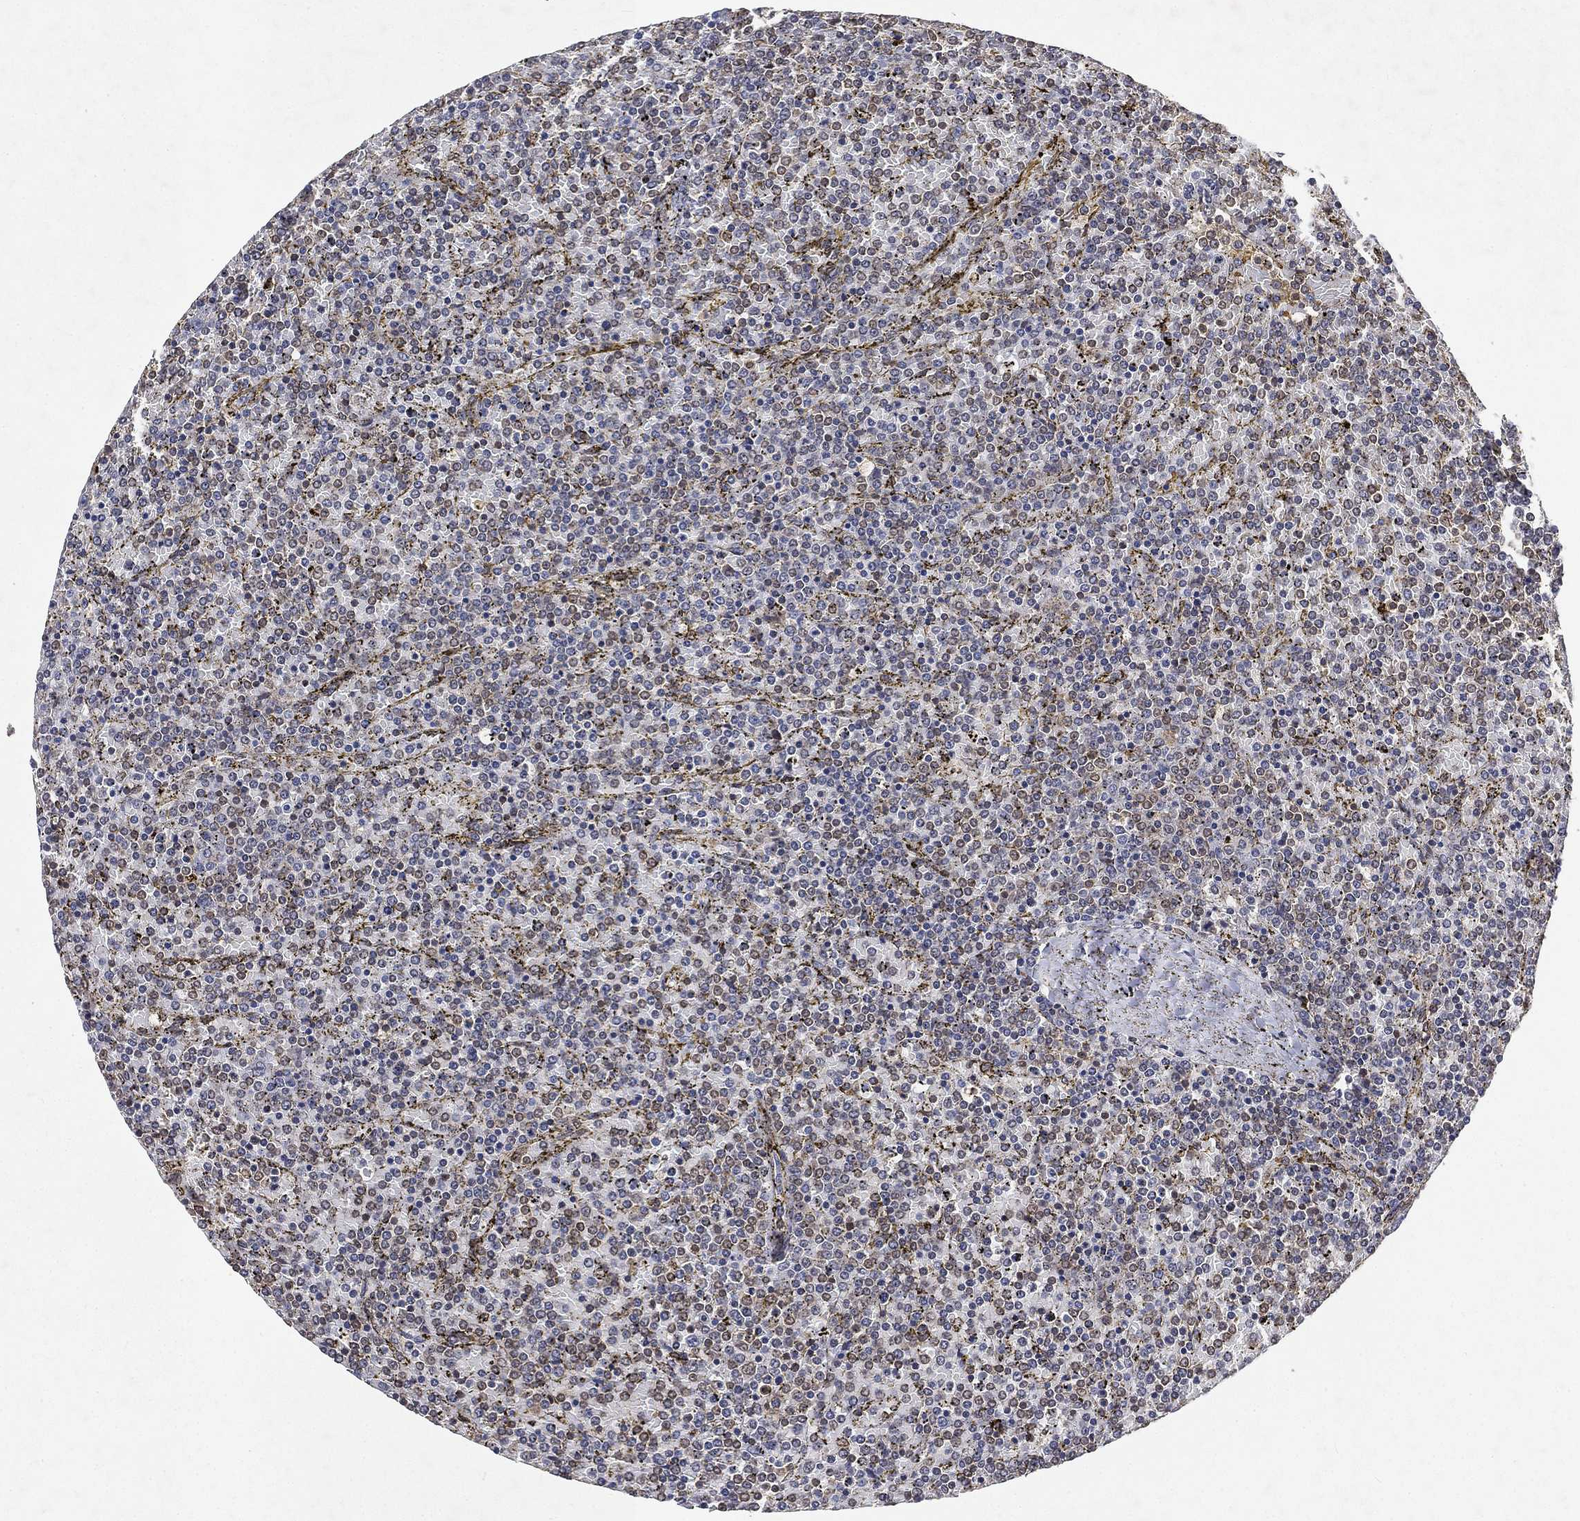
{"staining": {"intensity": "negative", "quantity": "none", "location": "none"}, "tissue": "lymphoma", "cell_type": "Tumor cells", "image_type": "cancer", "snomed": [{"axis": "morphology", "description": "Malignant lymphoma, non-Hodgkin's type, Low grade"}, {"axis": "topography", "description": "Spleen"}], "caption": "Immunohistochemical staining of lymphoma demonstrates no significant expression in tumor cells.", "gene": "UBA5", "patient": {"sex": "female", "age": 77}}